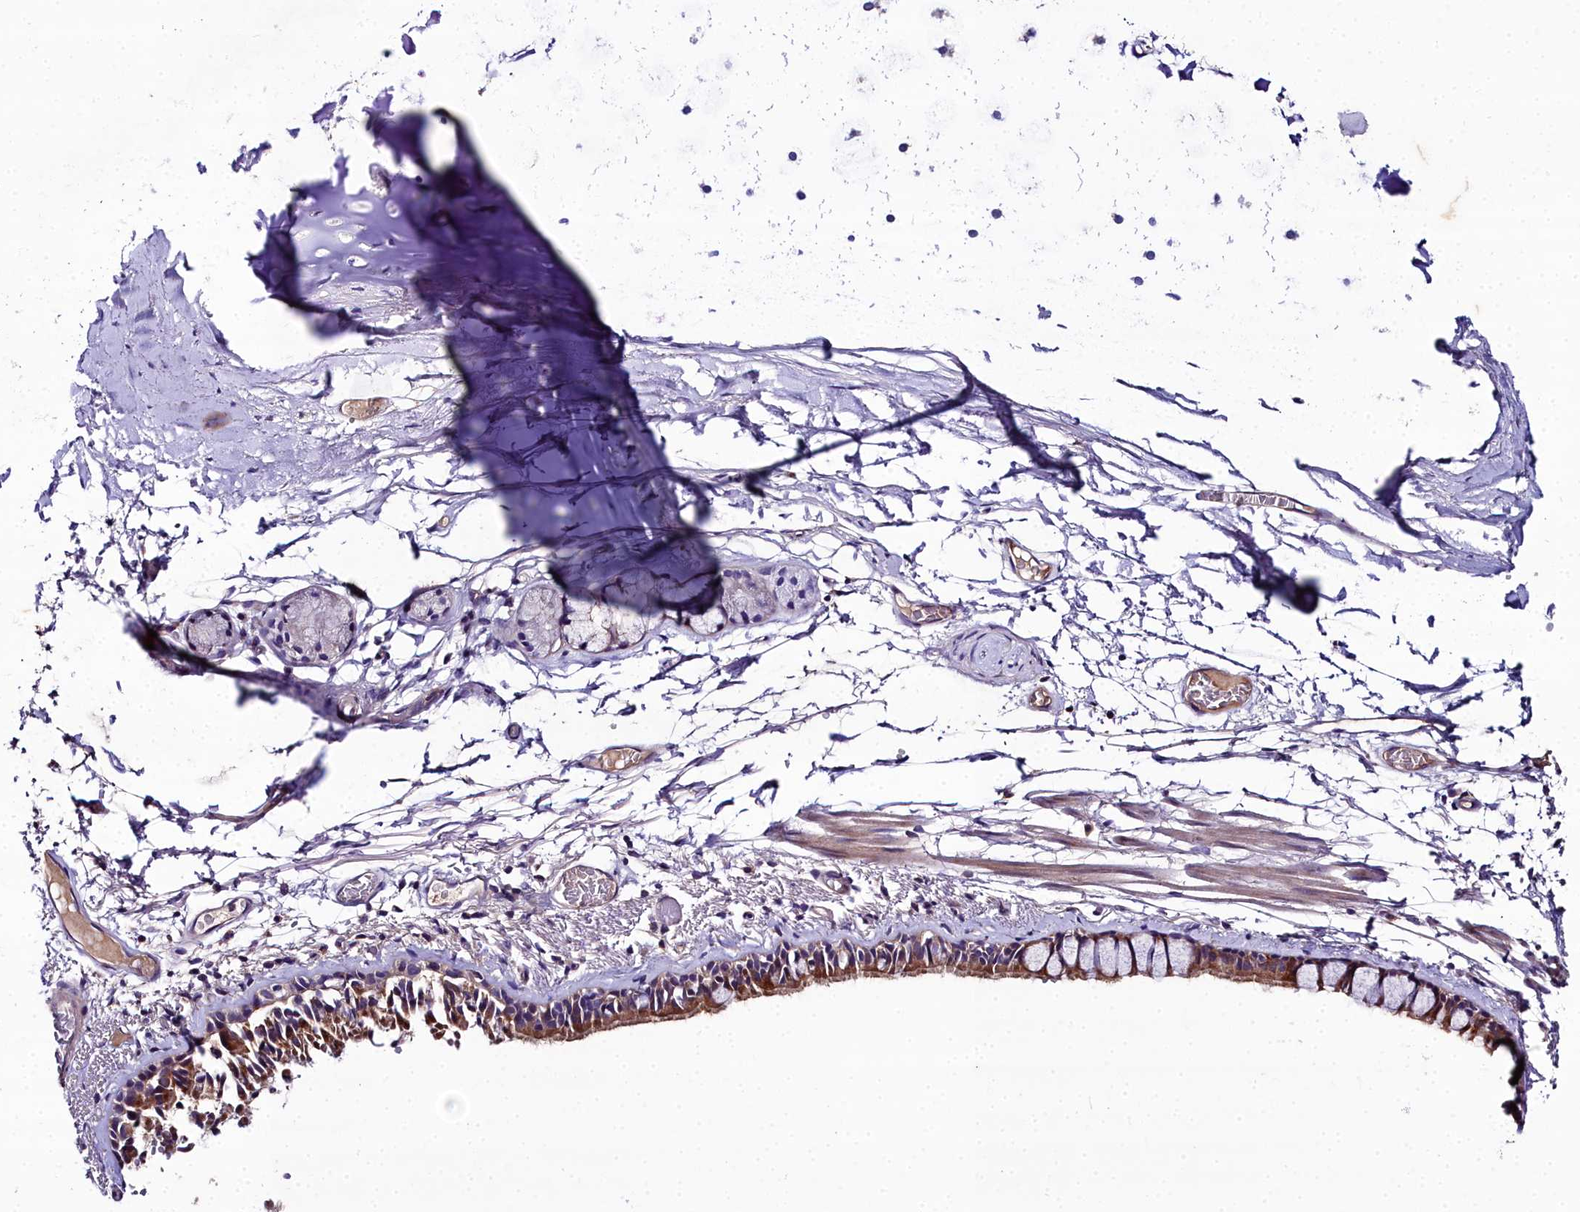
{"staining": {"intensity": "moderate", "quantity": ">75%", "location": "cytoplasmic/membranous"}, "tissue": "bronchus", "cell_type": "Respiratory epithelial cells", "image_type": "normal", "snomed": [{"axis": "morphology", "description": "Normal tissue, NOS"}, {"axis": "topography", "description": "Cartilage tissue"}], "caption": "Immunohistochemistry (IHC) histopathology image of normal bronchus: bronchus stained using IHC demonstrates medium levels of moderate protein expression localized specifically in the cytoplasmic/membranous of respiratory epithelial cells, appearing as a cytoplasmic/membranous brown color.", "gene": "NT5M", "patient": {"sex": "male", "age": 63}}